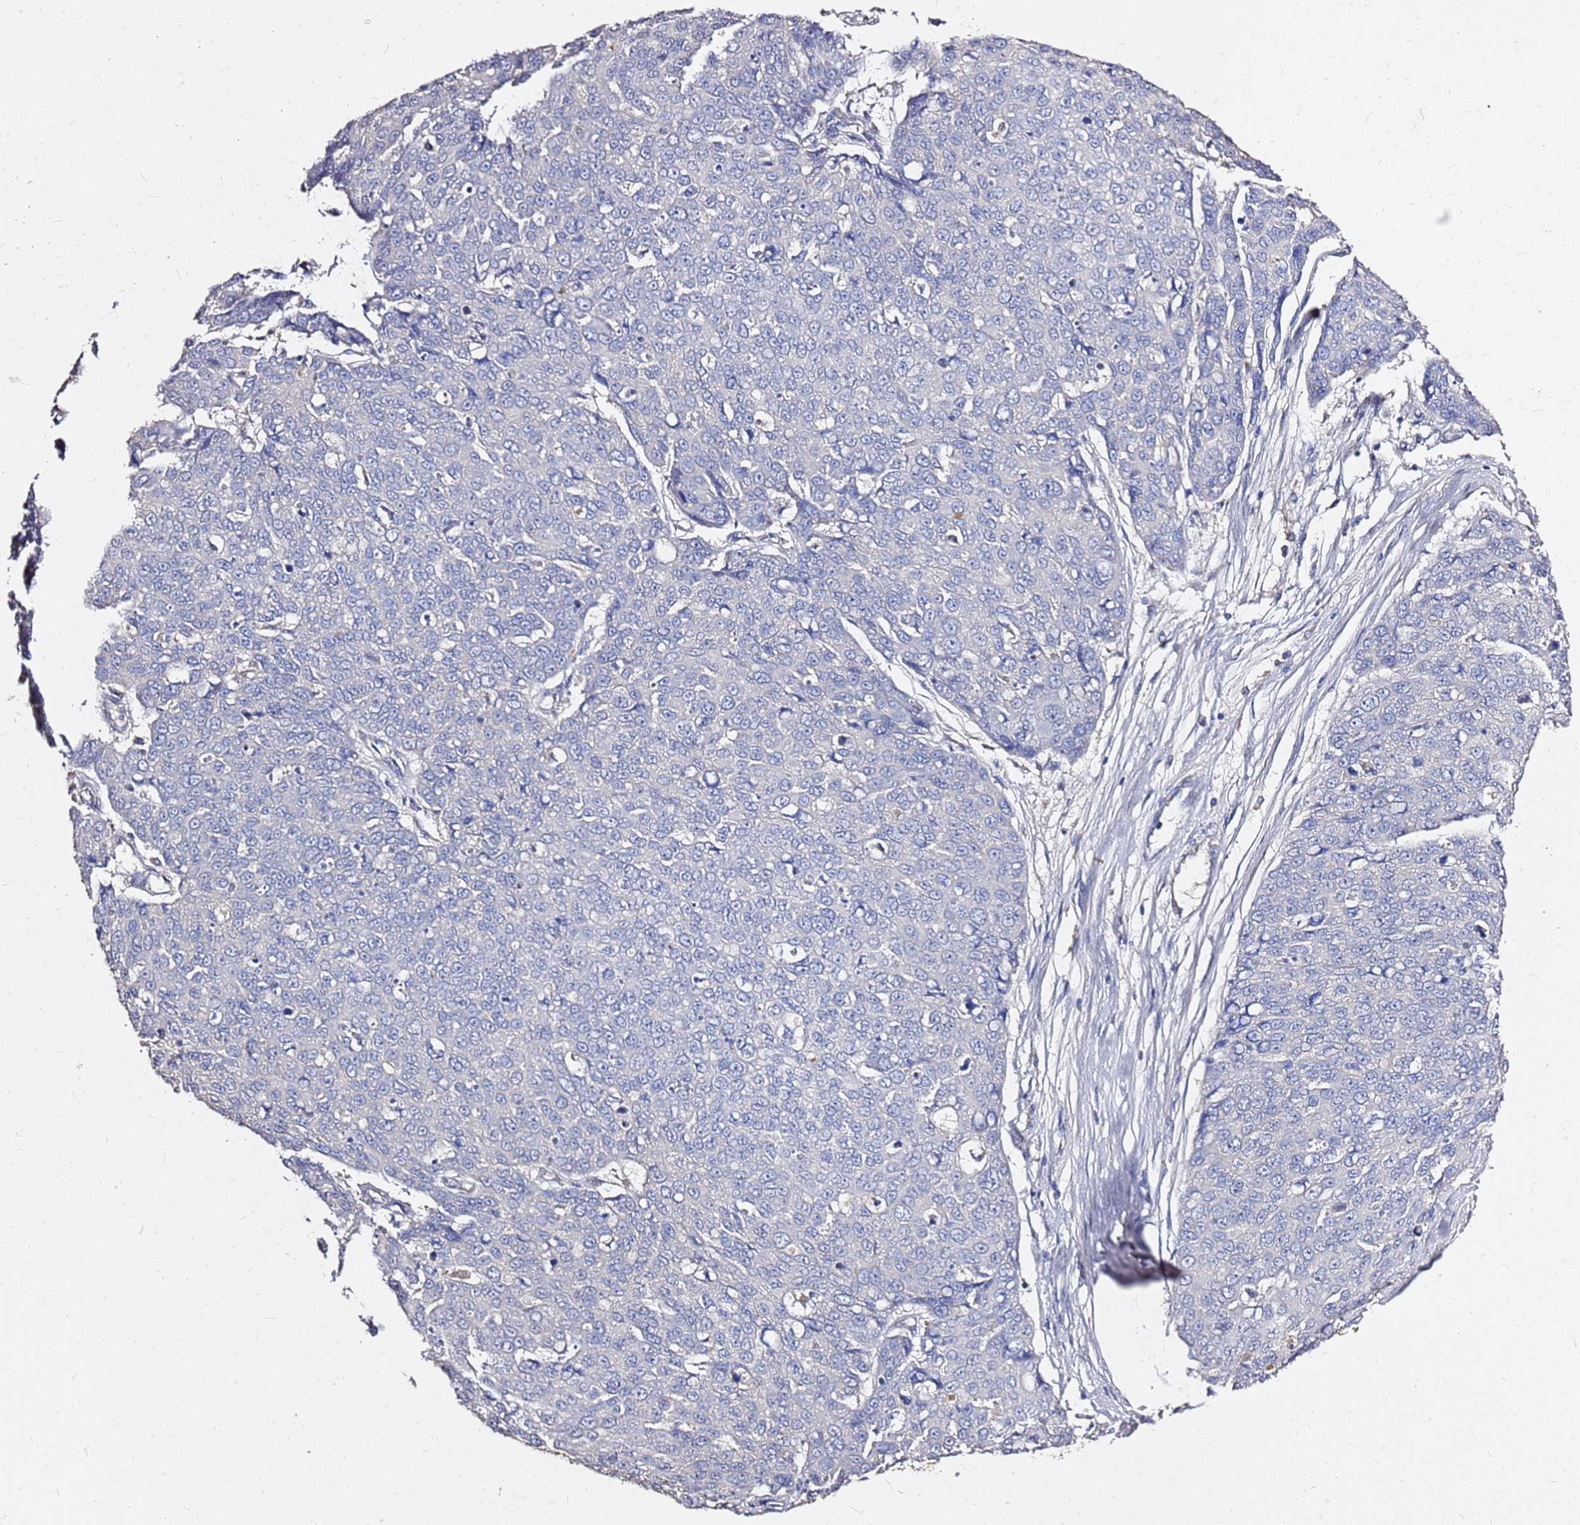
{"staining": {"intensity": "negative", "quantity": "none", "location": "none"}, "tissue": "skin cancer", "cell_type": "Tumor cells", "image_type": "cancer", "snomed": [{"axis": "morphology", "description": "Squamous cell carcinoma, NOS"}, {"axis": "topography", "description": "Skin"}], "caption": "IHC micrograph of neoplastic tissue: human skin cancer (squamous cell carcinoma) stained with DAB (3,3'-diaminobenzidine) demonstrates no significant protein staining in tumor cells. (Immunohistochemistry, brightfield microscopy, high magnification).", "gene": "EXD3", "patient": {"sex": "male", "age": 71}}